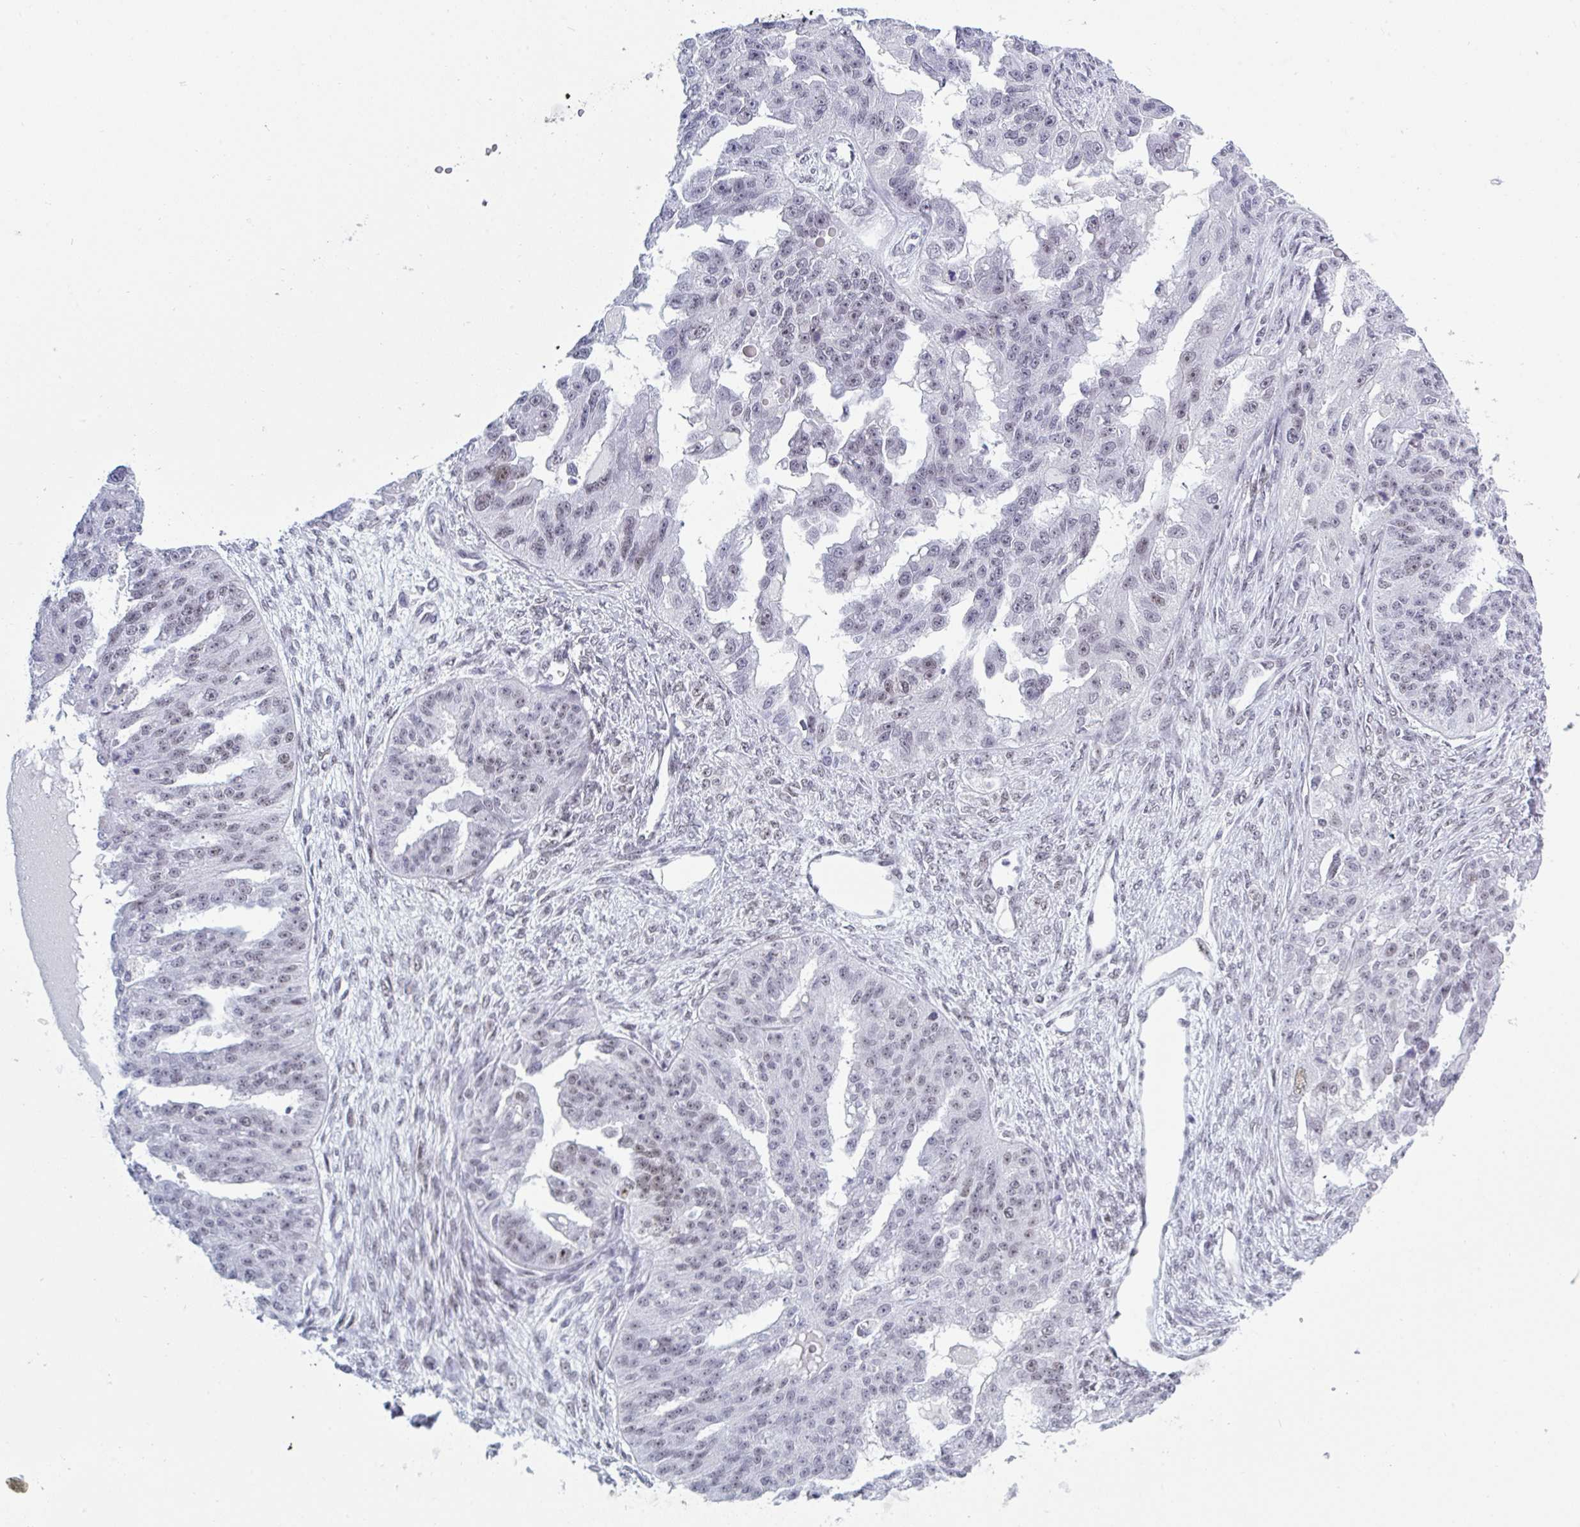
{"staining": {"intensity": "negative", "quantity": "none", "location": "none"}, "tissue": "ovarian cancer", "cell_type": "Tumor cells", "image_type": "cancer", "snomed": [{"axis": "morphology", "description": "Cystadenocarcinoma, serous, NOS"}, {"axis": "topography", "description": "Ovary"}], "caption": "Photomicrograph shows no protein positivity in tumor cells of ovarian cancer (serous cystadenocarcinoma) tissue.", "gene": "PPP1R10", "patient": {"sex": "female", "age": 58}}